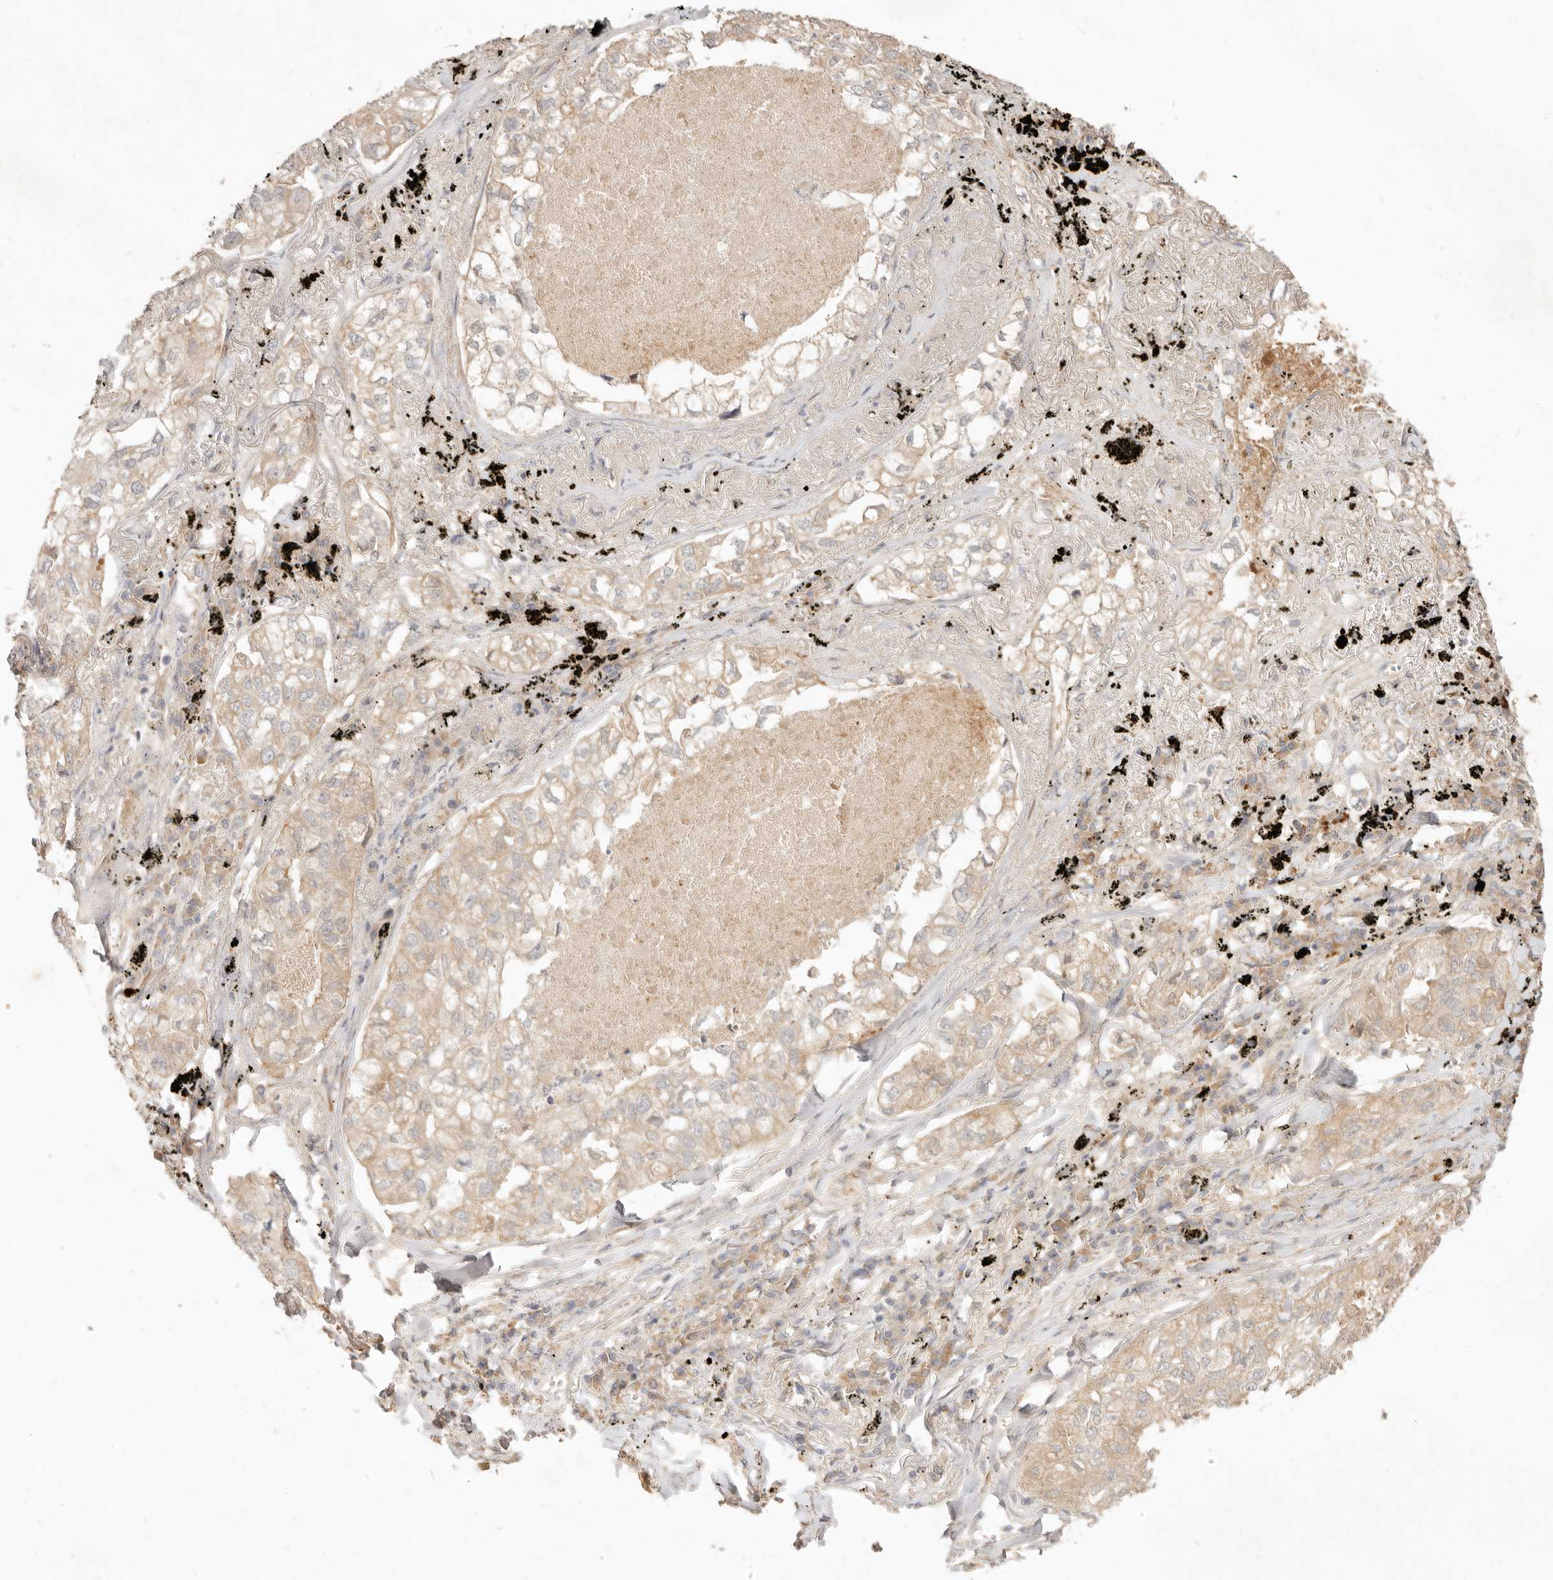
{"staining": {"intensity": "weak", "quantity": ">75%", "location": "cytoplasmic/membranous"}, "tissue": "lung cancer", "cell_type": "Tumor cells", "image_type": "cancer", "snomed": [{"axis": "morphology", "description": "Adenocarcinoma, NOS"}, {"axis": "topography", "description": "Lung"}], "caption": "IHC of human lung cancer displays low levels of weak cytoplasmic/membranous staining in approximately >75% of tumor cells.", "gene": "UBXN11", "patient": {"sex": "male", "age": 65}}